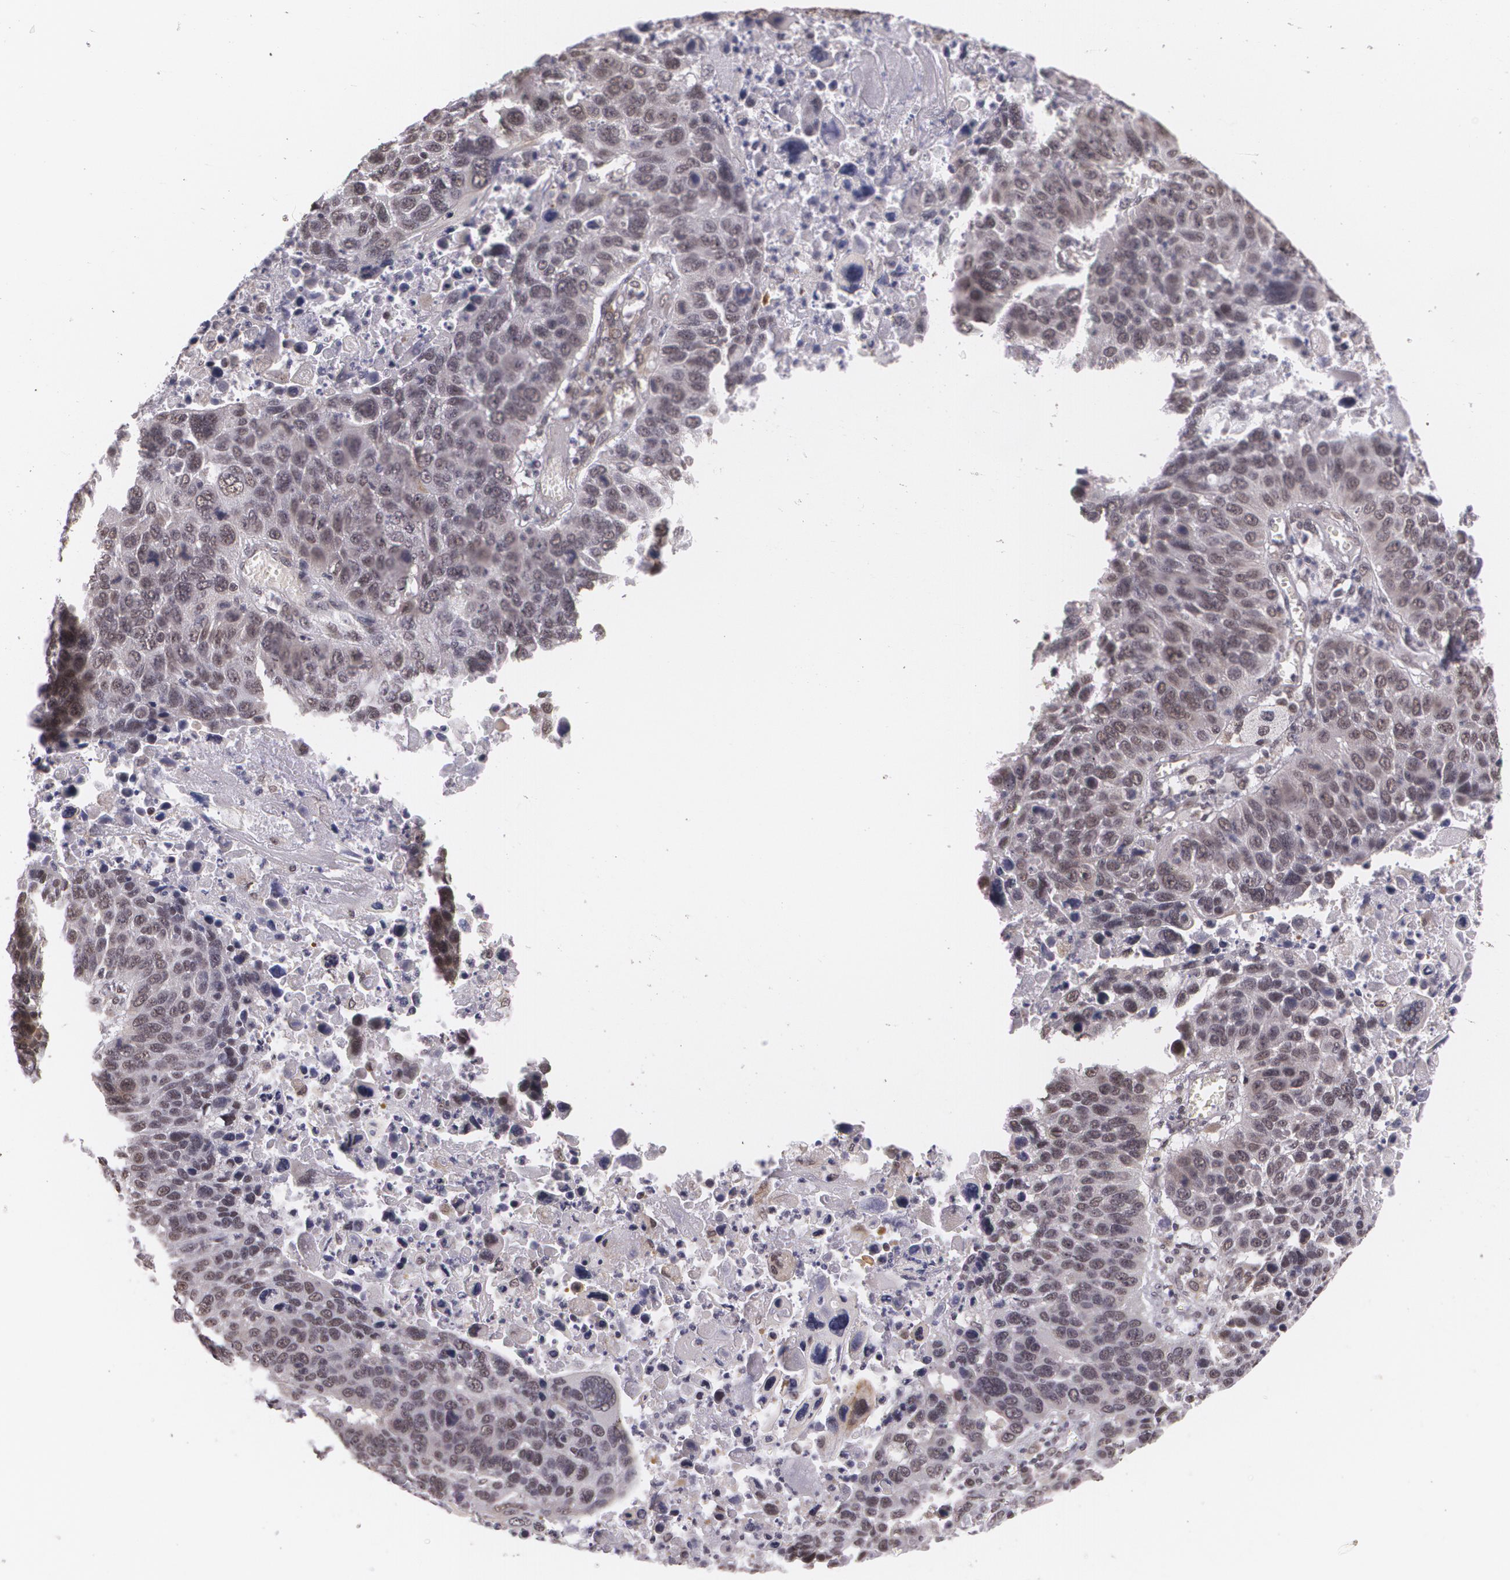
{"staining": {"intensity": "weak", "quantity": "<25%", "location": "cytoplasmic/membranous,nuclear"}, "tissue": "lung cancer", "cell_type": "Tumor cells", "image_type": "cancer", "snomed": [{"axis": "morphology", "description": "Squamous cell carcinoma, NOS"}, {"axis": "topography", "description": "Lung"}], "caption": "Immunohistochemical staining of lung cancer (squamous cell carcinoma) displays no significant expression in tumor cells.", "gene": "ALX1", "patient": {"sex": "male", "age": 68}}